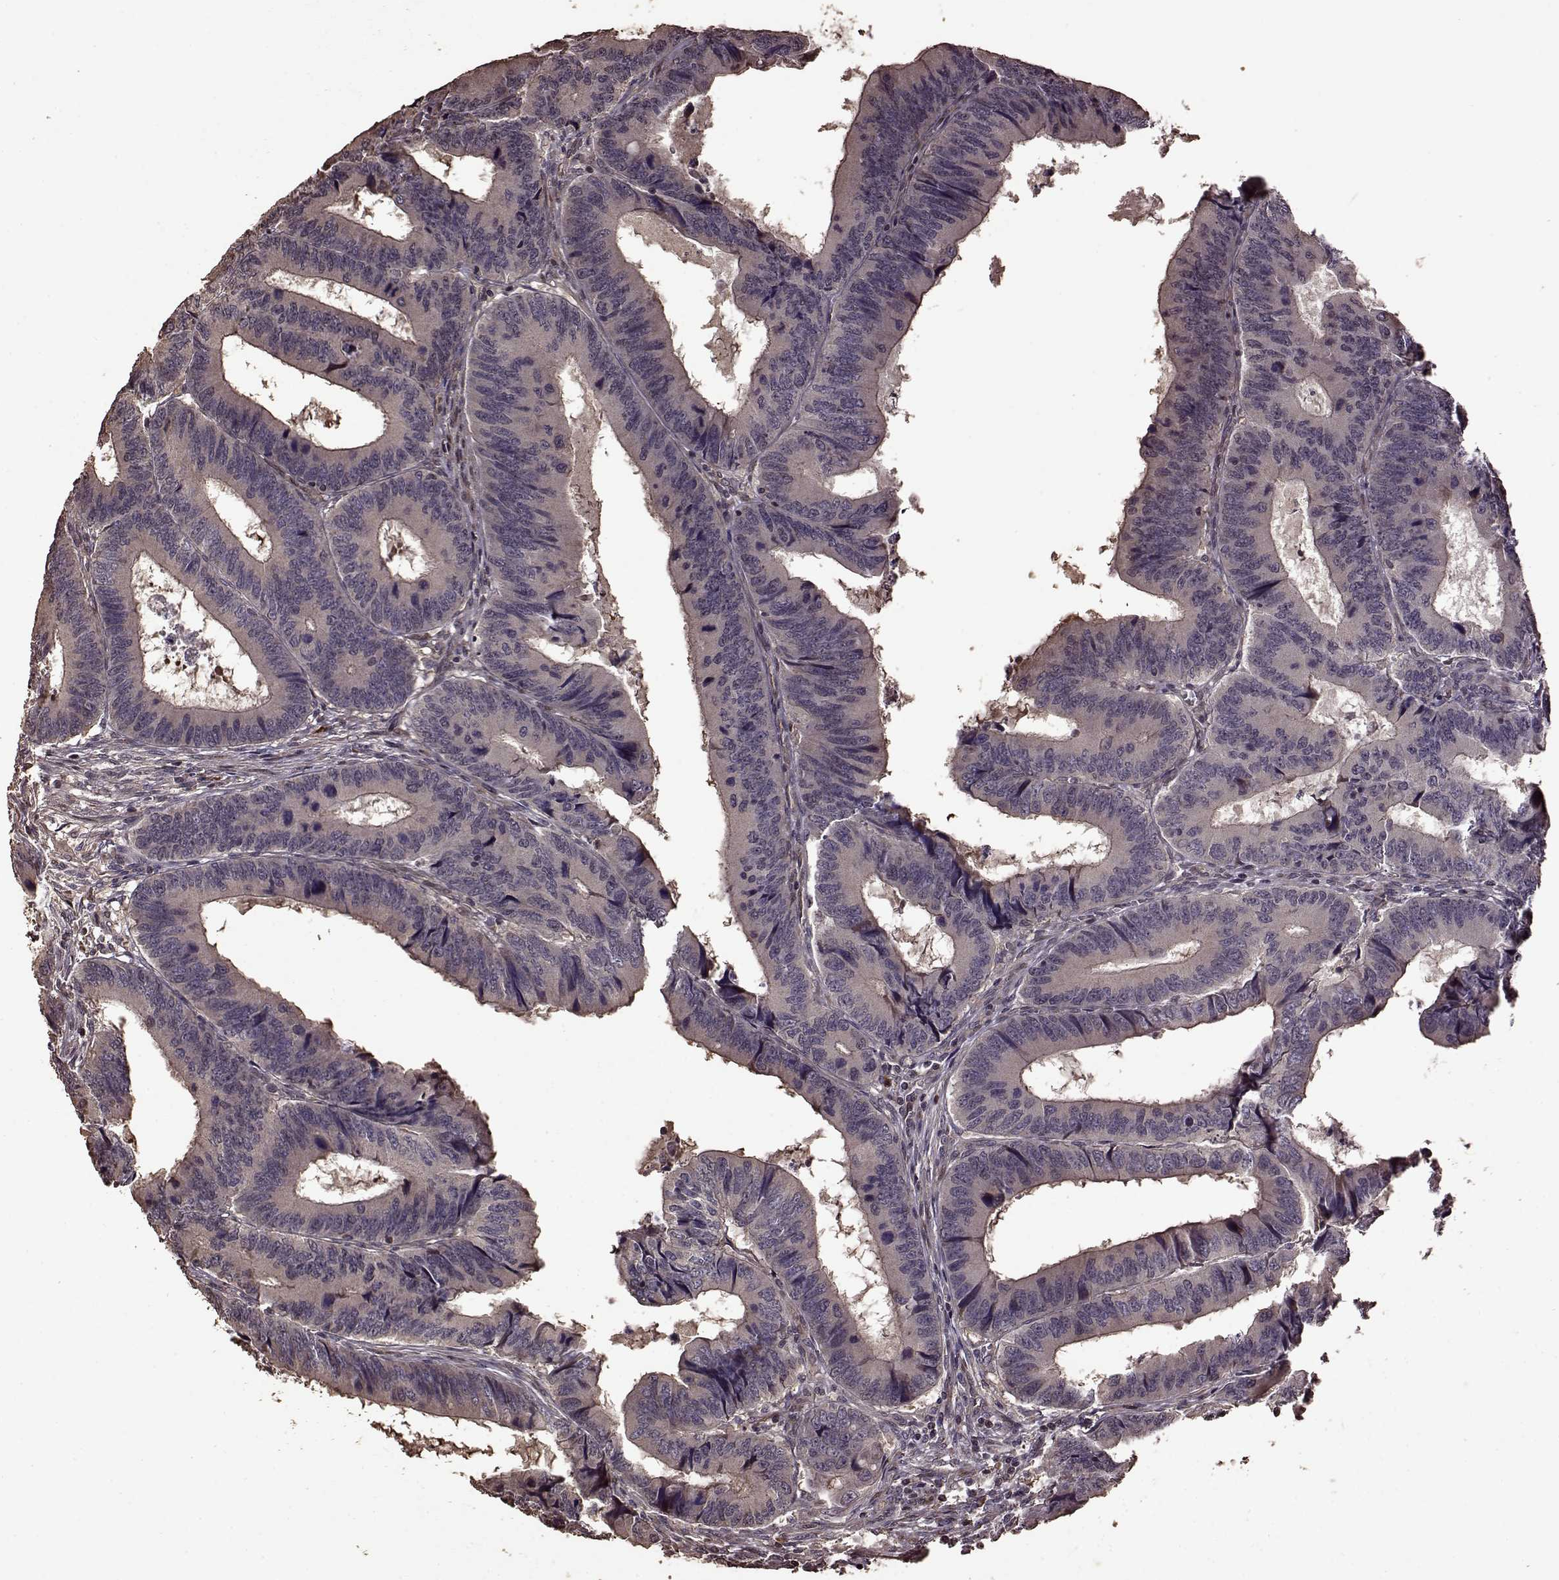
{"staining": {"intensity": "weak", "quantity": ">75%", "location": "cytoplasmic/membranous"}, "tissue": "colorectal cancer", "cell_type": "Tumor cells", "image_type": "cancer", "snomed": [{"axis": "morphology", "description": "Adenocarcinoma, NOS"}, {"axis": "topography", "description": "Colon"}], "caption": "Weak cytoplasmic/membranous expression for a protein is appreciated in approximately >75% of tumor cells of colorectal cancer using immunohistochemistry.", "gene": "FBXW11", "patient": {"sex": "male", "age": 53}}